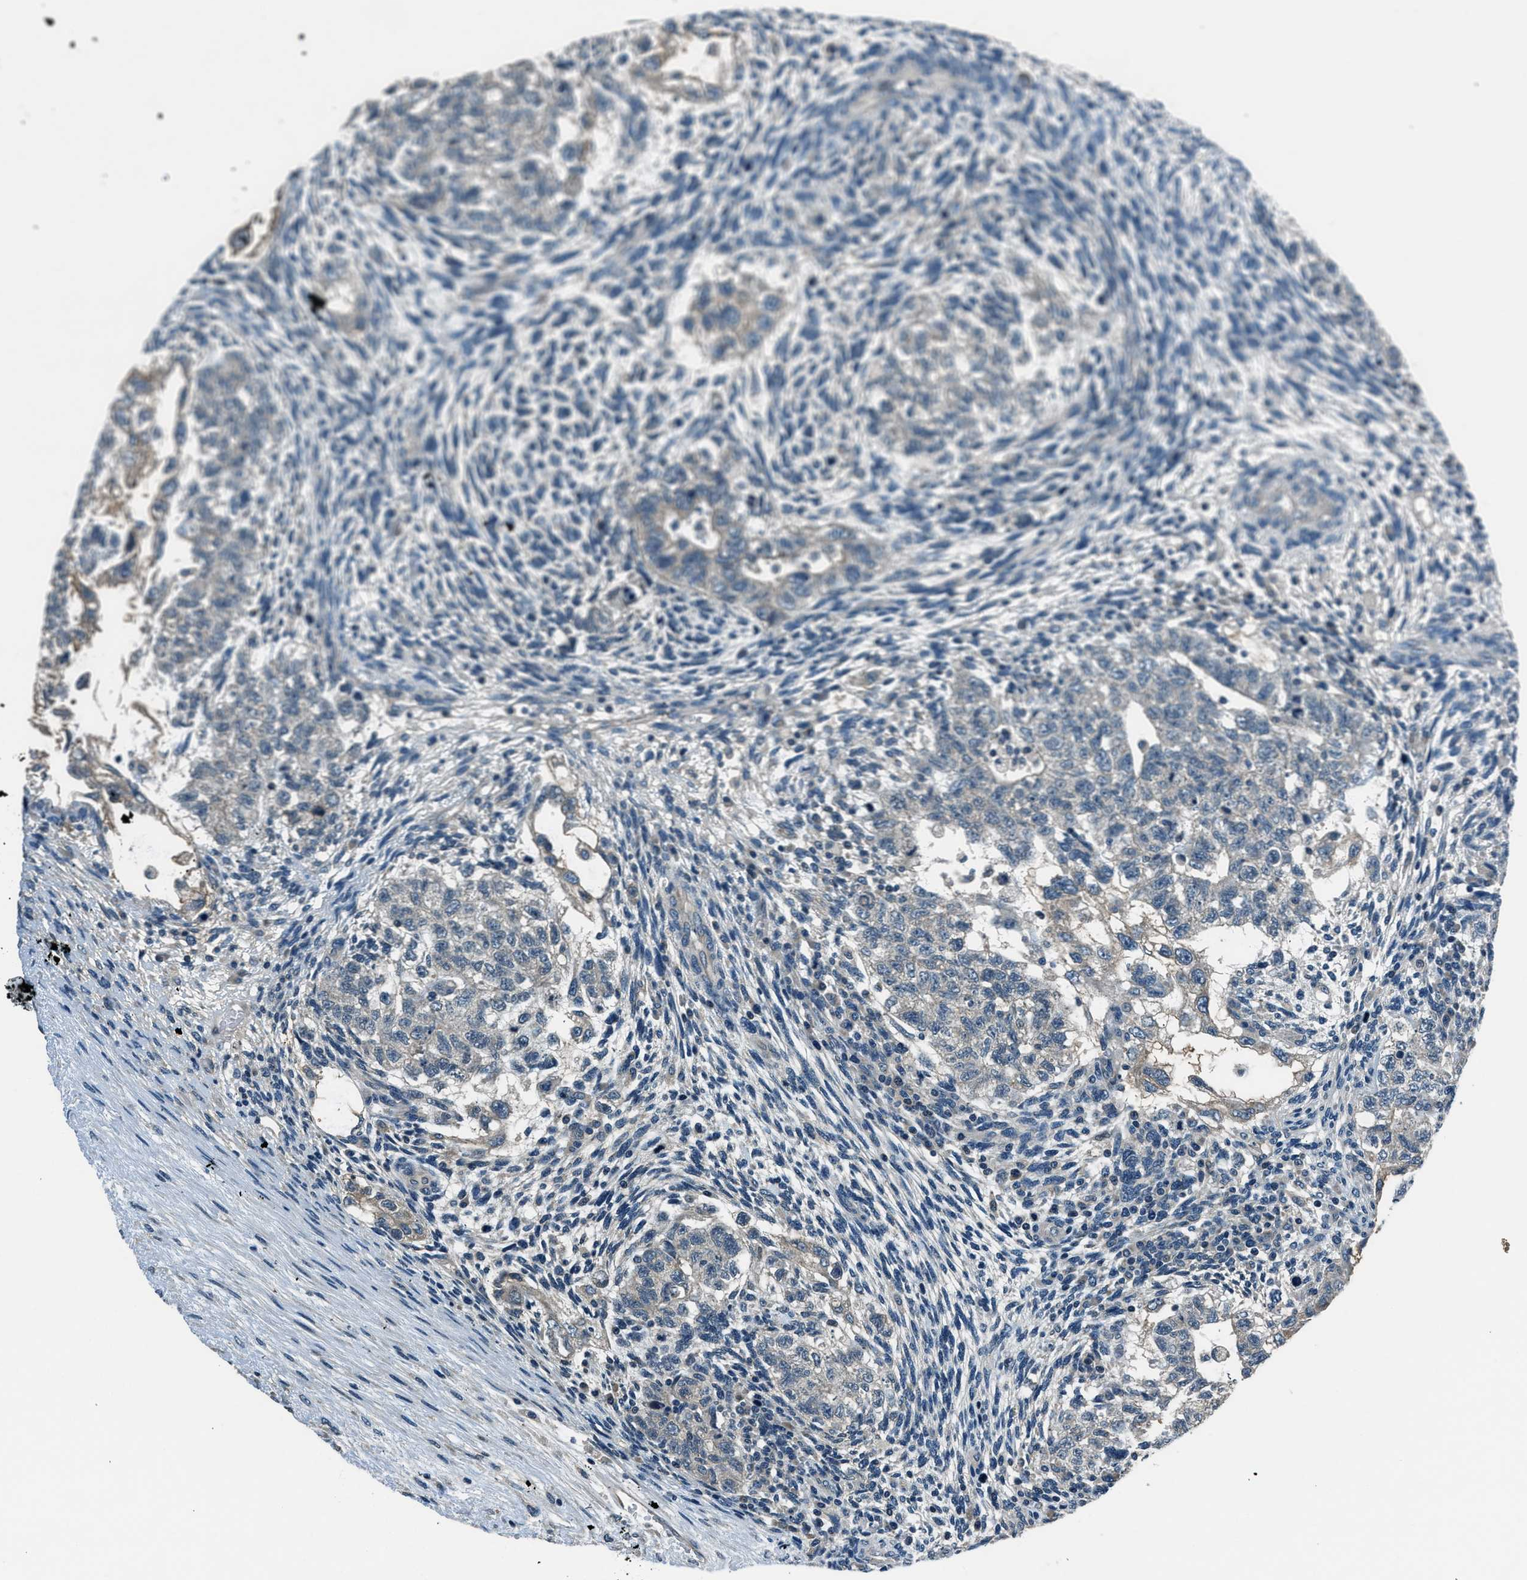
{"staining": {"intensity": "weak", "quantity": "<25%", "location": "cytoplasmic/membranous"}, "tissue": "testis cancer", "cell_type": "Tumor cells", "image_type": "cancer", "snomed": [{"axis": "morphology", "description": "Normal tissue, NOS"}, {"axis": "morphology", "description": "Carcinoma, Embryonal, NOS"}, {"axis": "topography", "description": "Testis"}], "caption": "Image shows no protein positivity in tumor cells of testis cancer (embryonal carcinoma) tissue.", "gene": "NME8", "patient": {"sex": "male", "age": 36}}